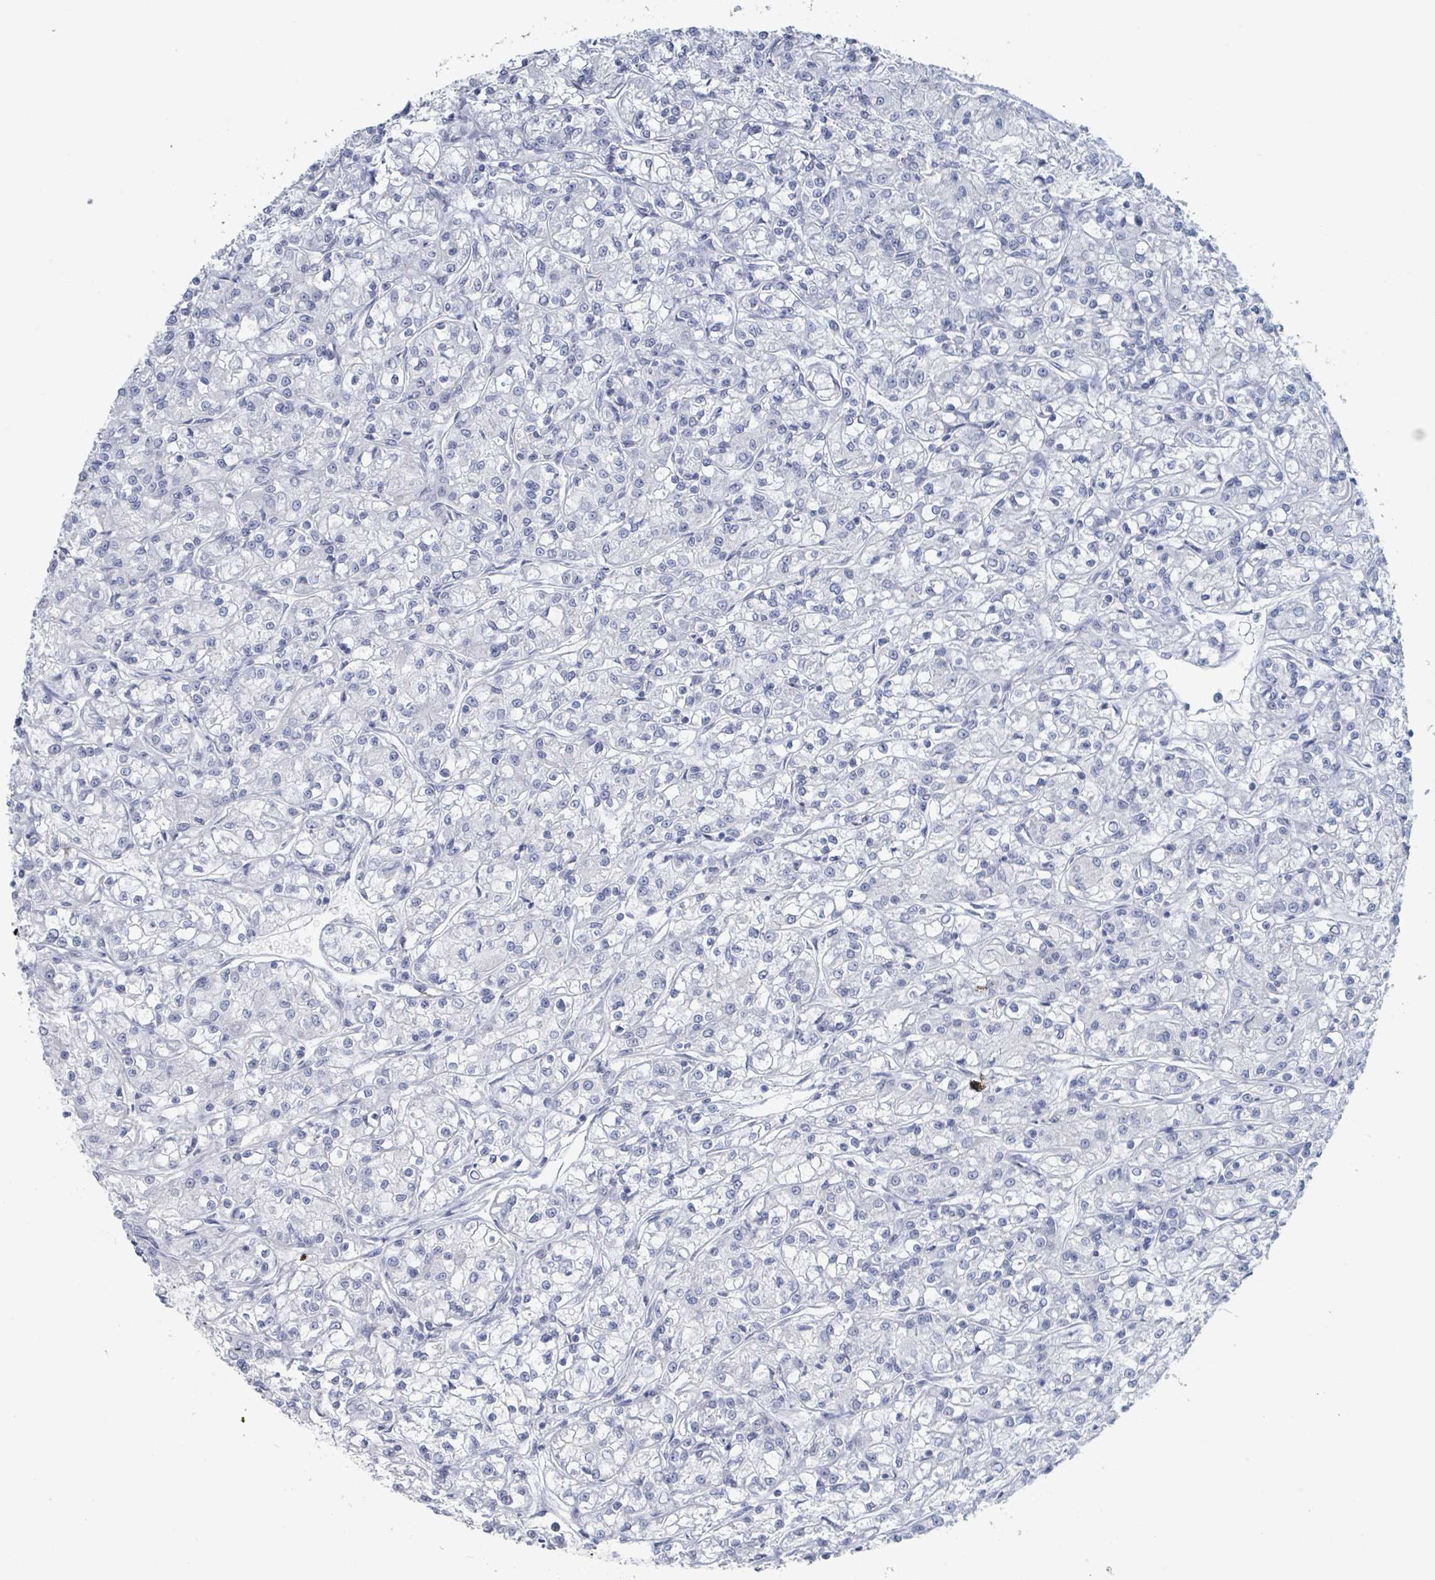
{"staining": {"intensity": "negative", "quantity": "none", "location": "none"}, "tissue": "renal cancer", "cell_type": "Tumor cells", "image_type": "cancer", "snomed": [{"axis": "morphology", "description": "Adenocarcinoma, NOS"}, {"axis": "topography", "description": "Kidney"}], "caption": "Immunohistochemistry micrograph of renal cancer stained for a protein (brown), which reveals no staining in tumor cells.", "gene": "GPR15LG", "patient": {"sex": "female", "age": 59}}